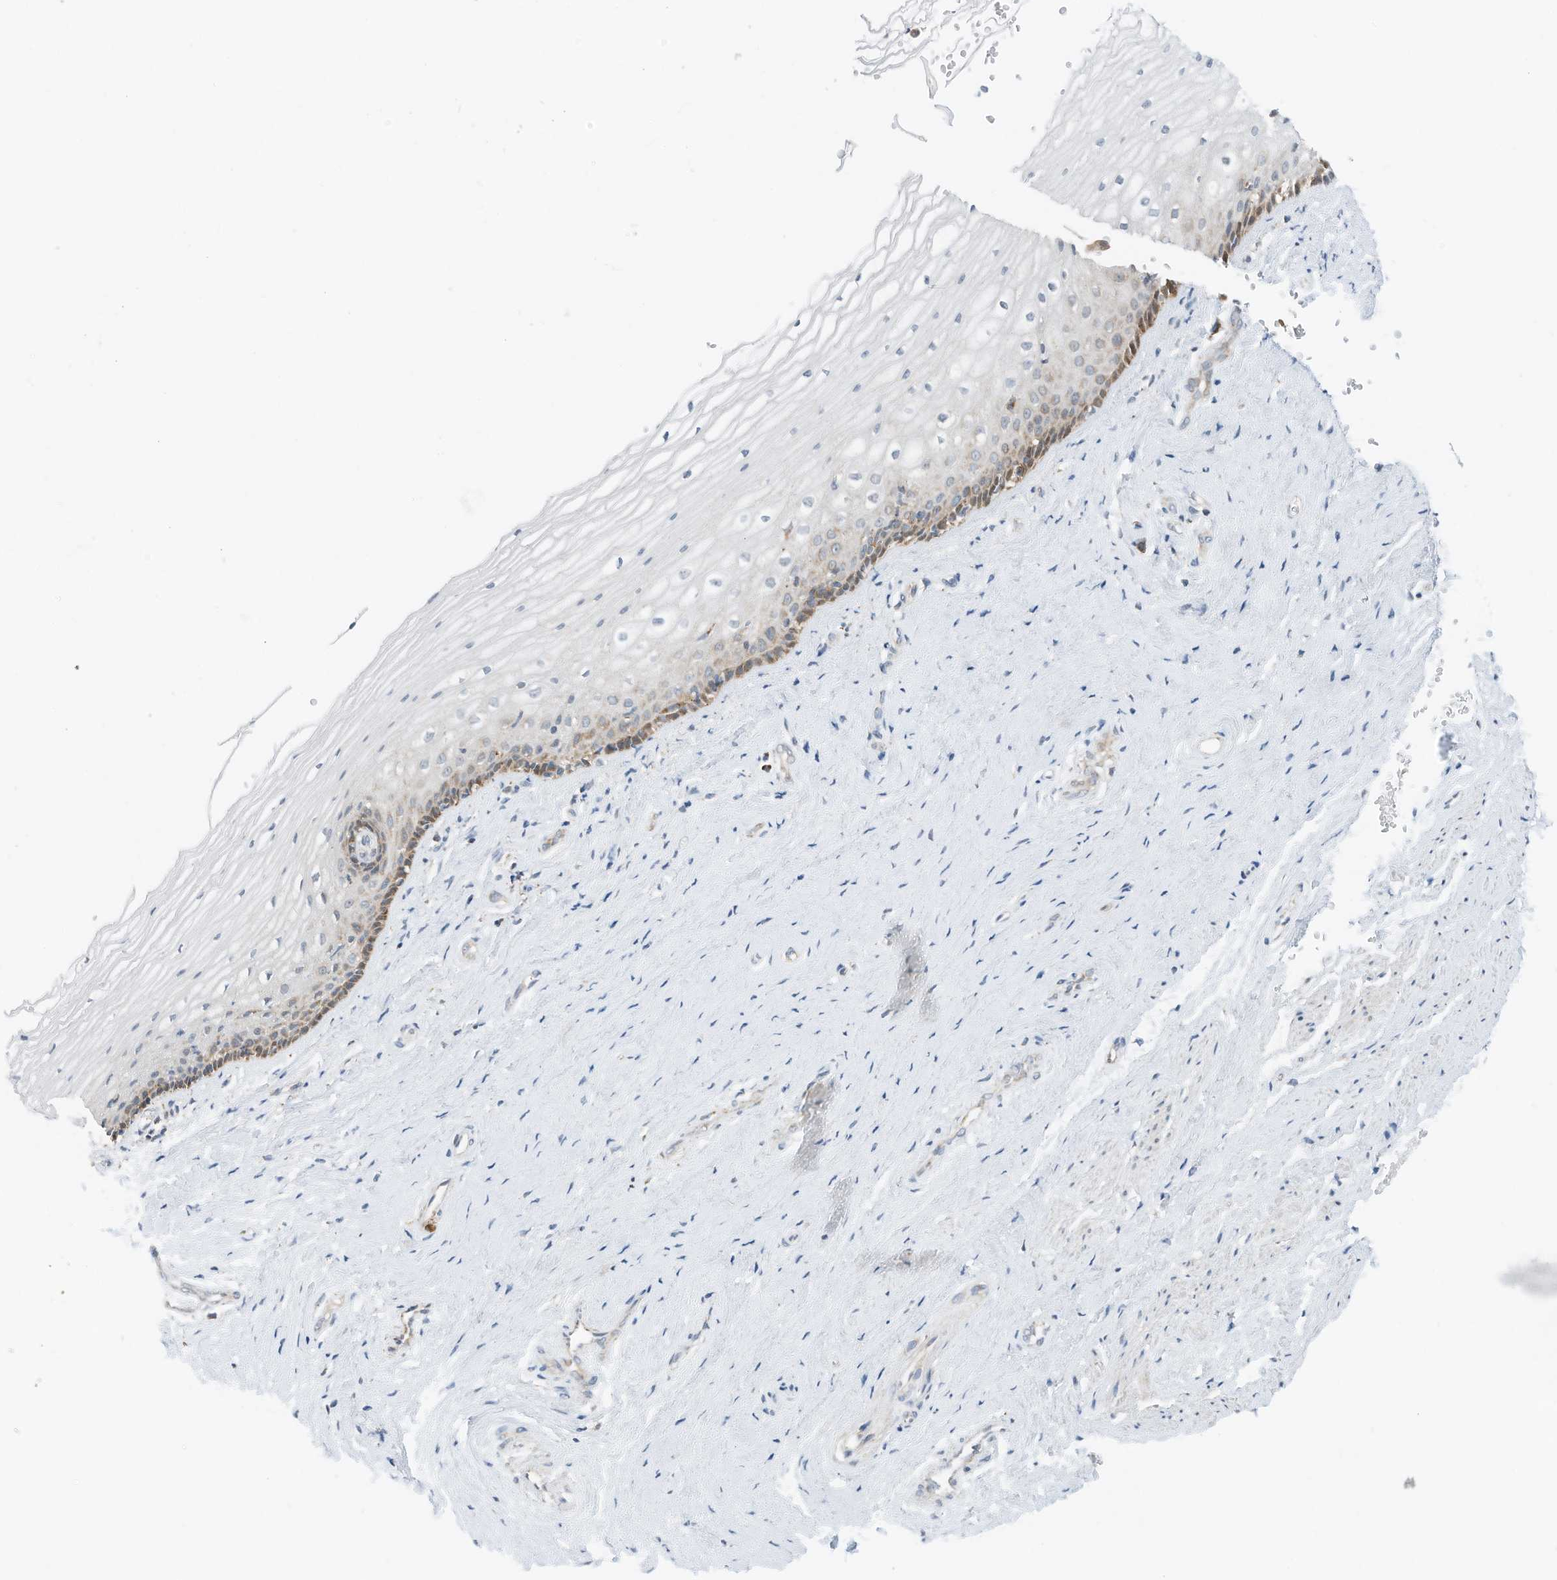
{"staining": {"intensity": "moderate", "quantity": "<25%", "location": "cytoplasmic/membranous"}, "tissue": "vagina", "cell_type": "Squamous epithelial cells", "image_type": "normal", "snomed": [{"axis": "morphology", "description": "Normal tissue, NOS"}, {"axis": "topography", "description": "Vagina"}], "caption": "Vagina was stained to show a protein in brown. There is low levels of moderate cytoplasmic/membranous staining in approximately <25% of squamous epithelial cells.", "gene": "RMND1", "patient": {"sex": "female", "age": 46}}